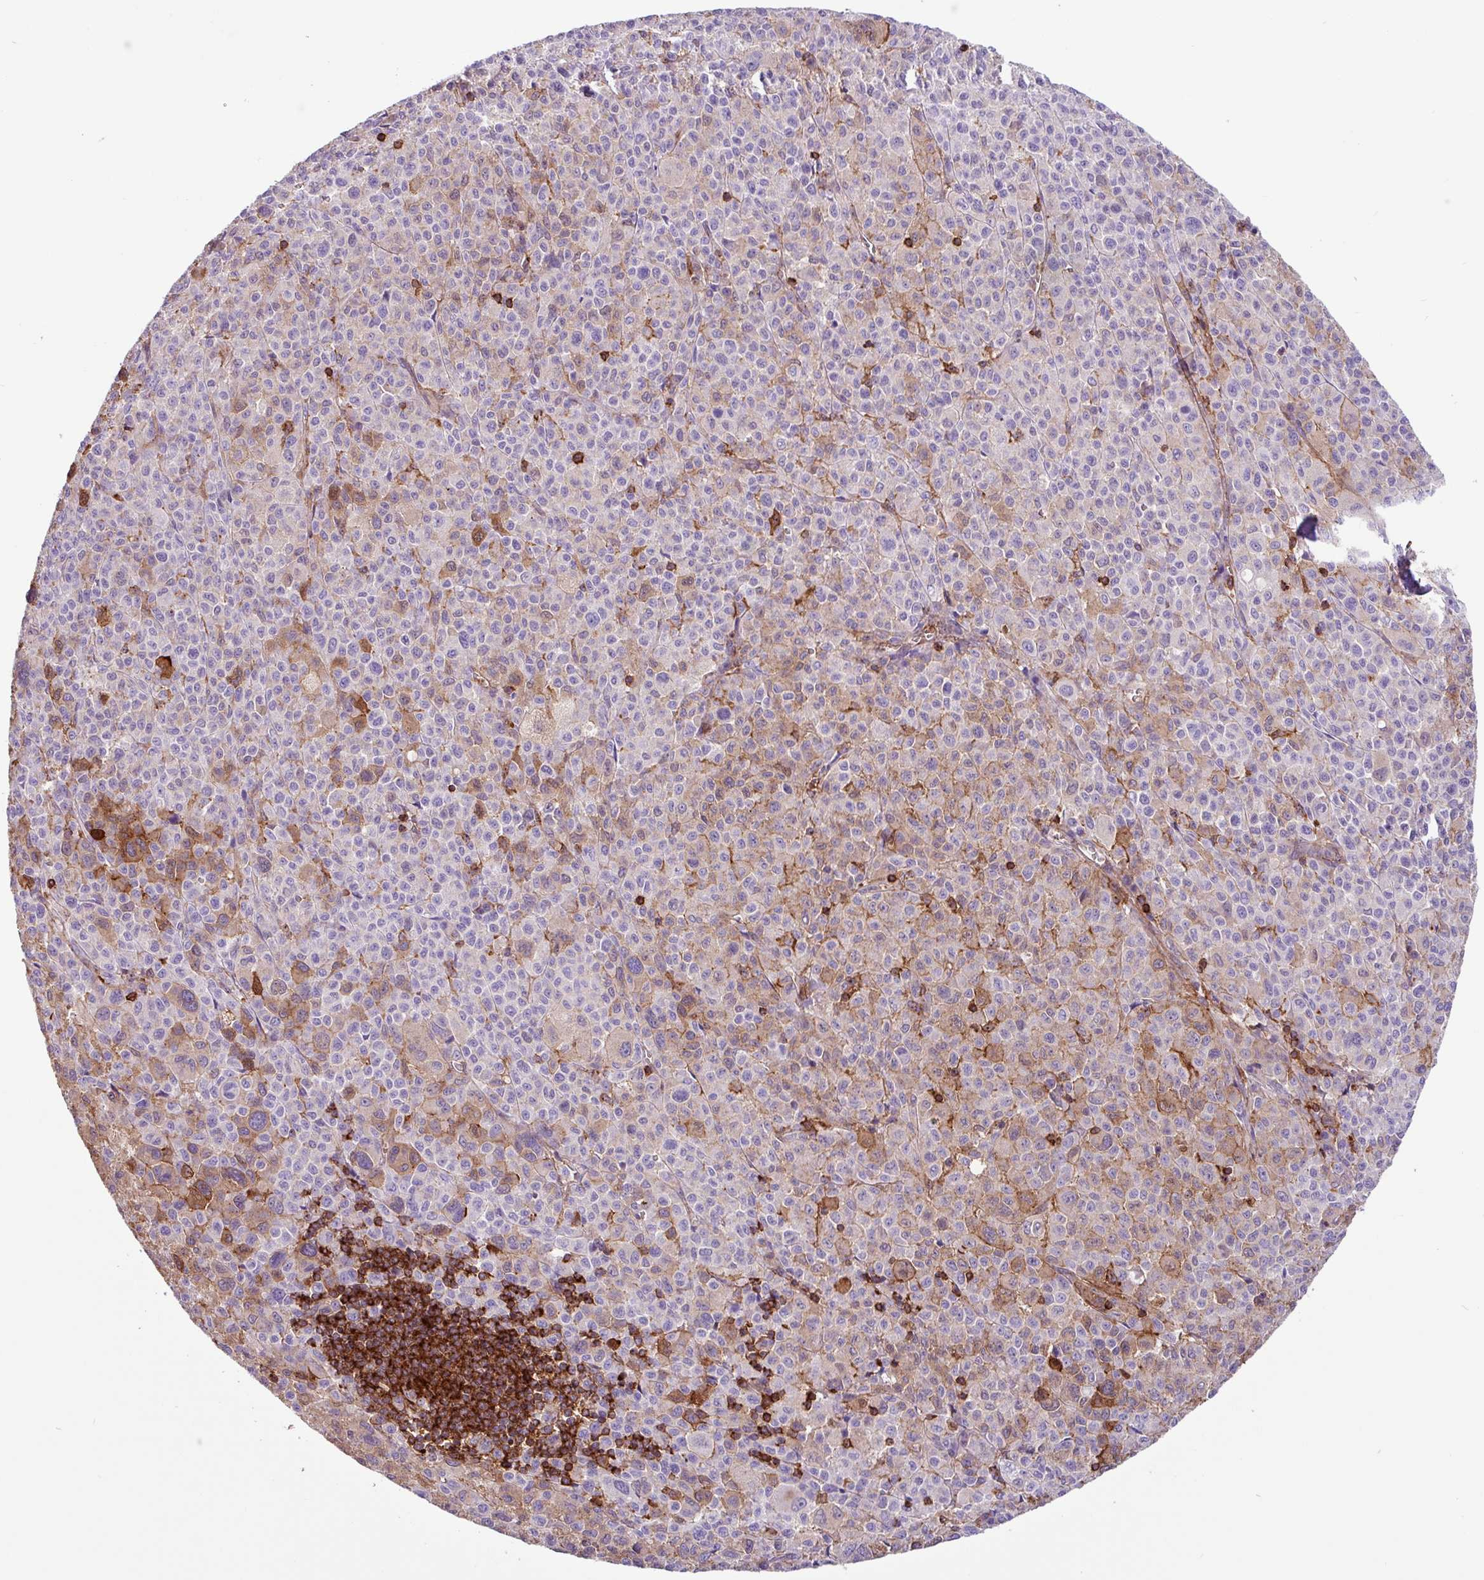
{"staining": {"intensity": "weak", "quantity": "<25%", "location": "cytoplasmic/membranous"}, "tissue": "melanoma", "cell_type": "Tumor cells", "image_type": "cancer", "snomed": [{"axis": "morphology", "description": "Malignant melanoma, Metastatic site"}, {"axis": "topography", "description": "Skin"}], "caption": "Immunohistochemistry (IHC) of human malignant melanoma (metastatic site) demonstrates no positivity in tumor cells.", "gene": "PPP1R18", "patient": {"sex": "female", "age": 74}}